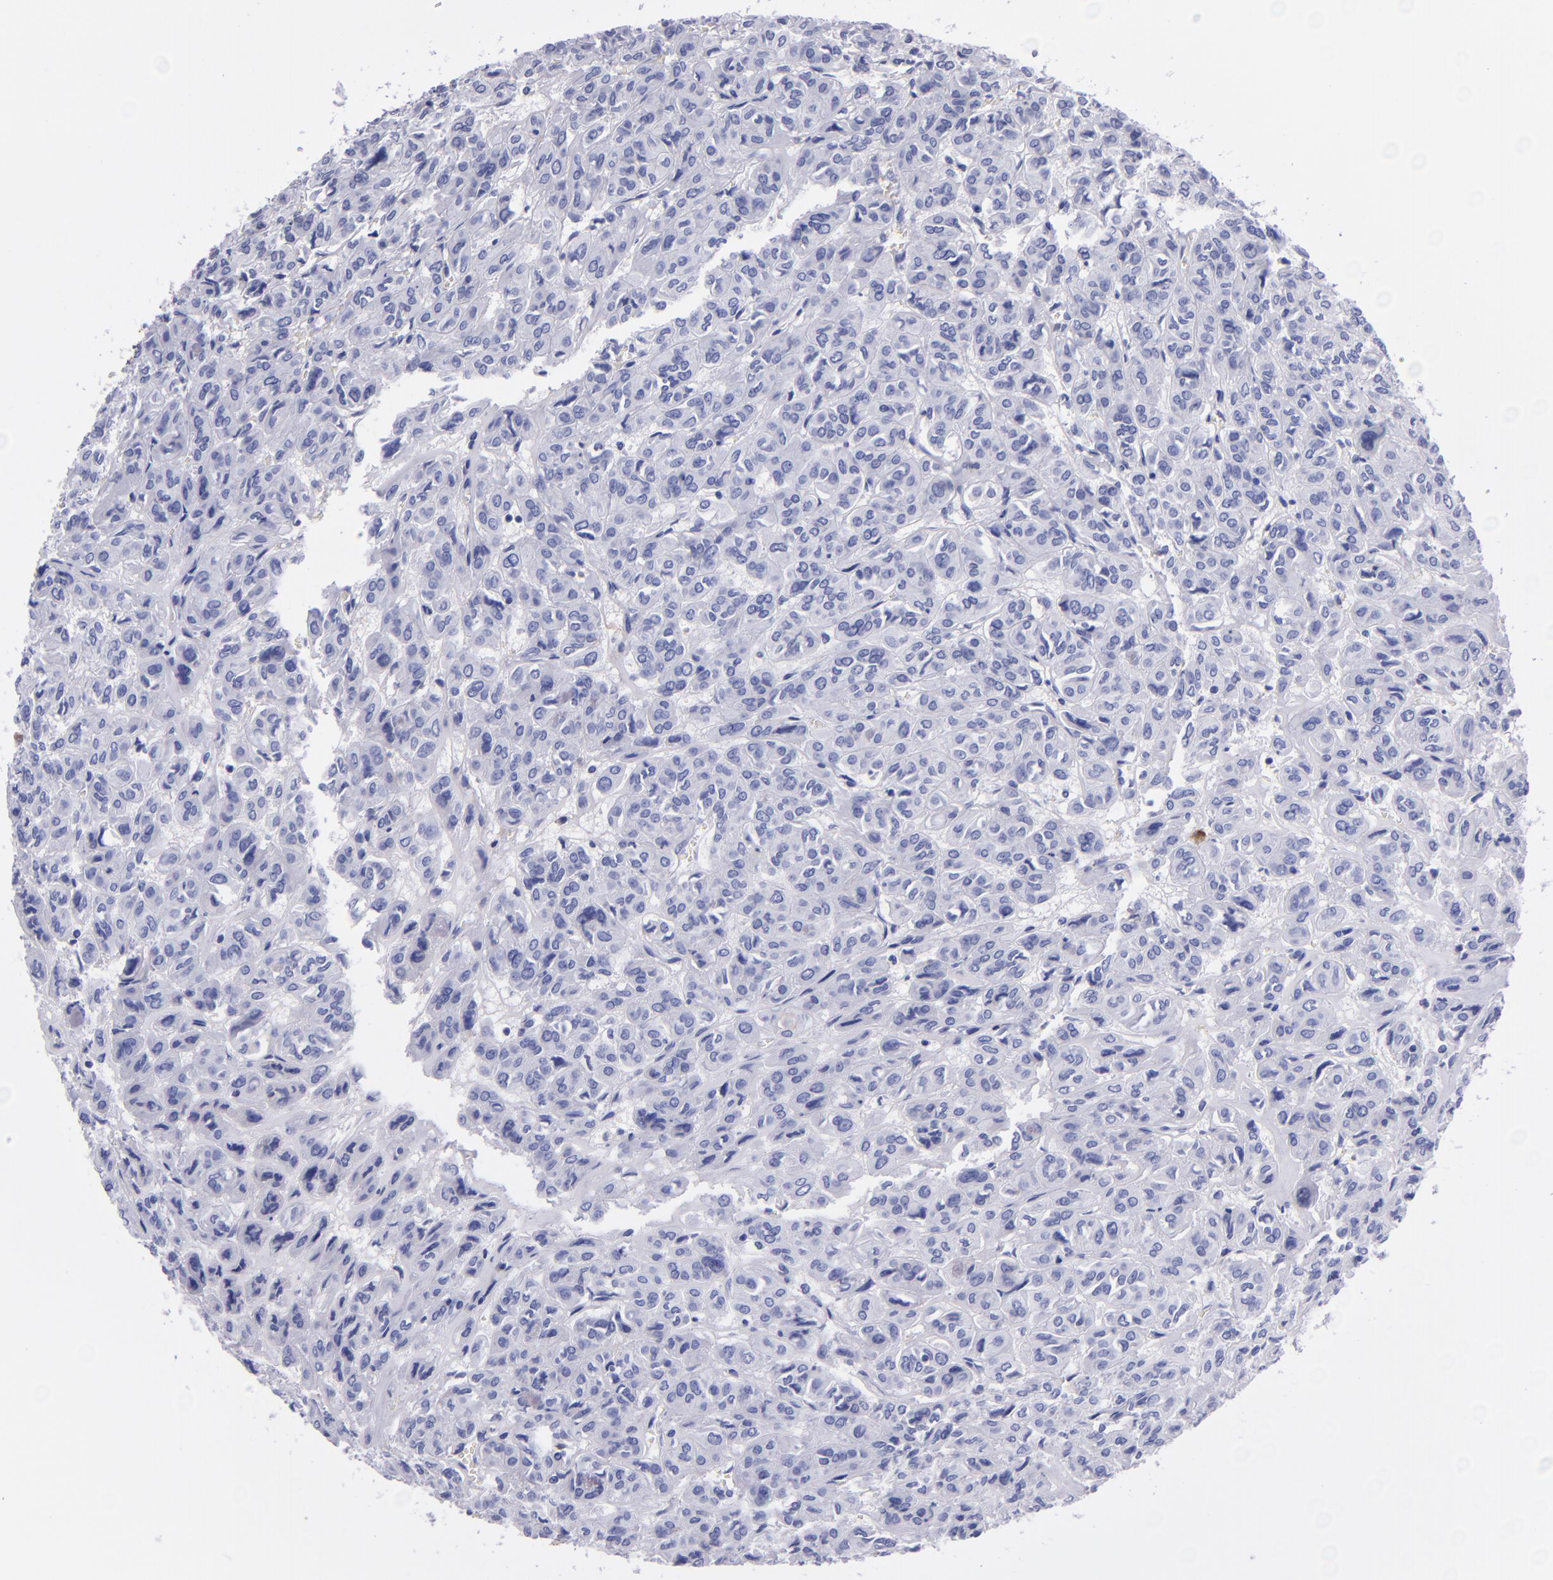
{"staining": {"intensity": "negative", "quantity": "none", "location": "none"}, "tissue": "thyroid cancer", "cell_type": "Tumor cells", "image_type": "cancer", "snomed": [{"axis": "morphology", "description": "Follicular adenoma carcinoma, NOS"}, {"axis": "topography", "description": "Thyroid gland"}], "caption": "There is no significant positivity in tumor cells of thyroid follicular adenoma carcinoma. (DAB immunohistochemistry (IHC) with hematoxylin counter stain).", "gene": "CD37", "patient": {"sex": "female", "age": 71}}